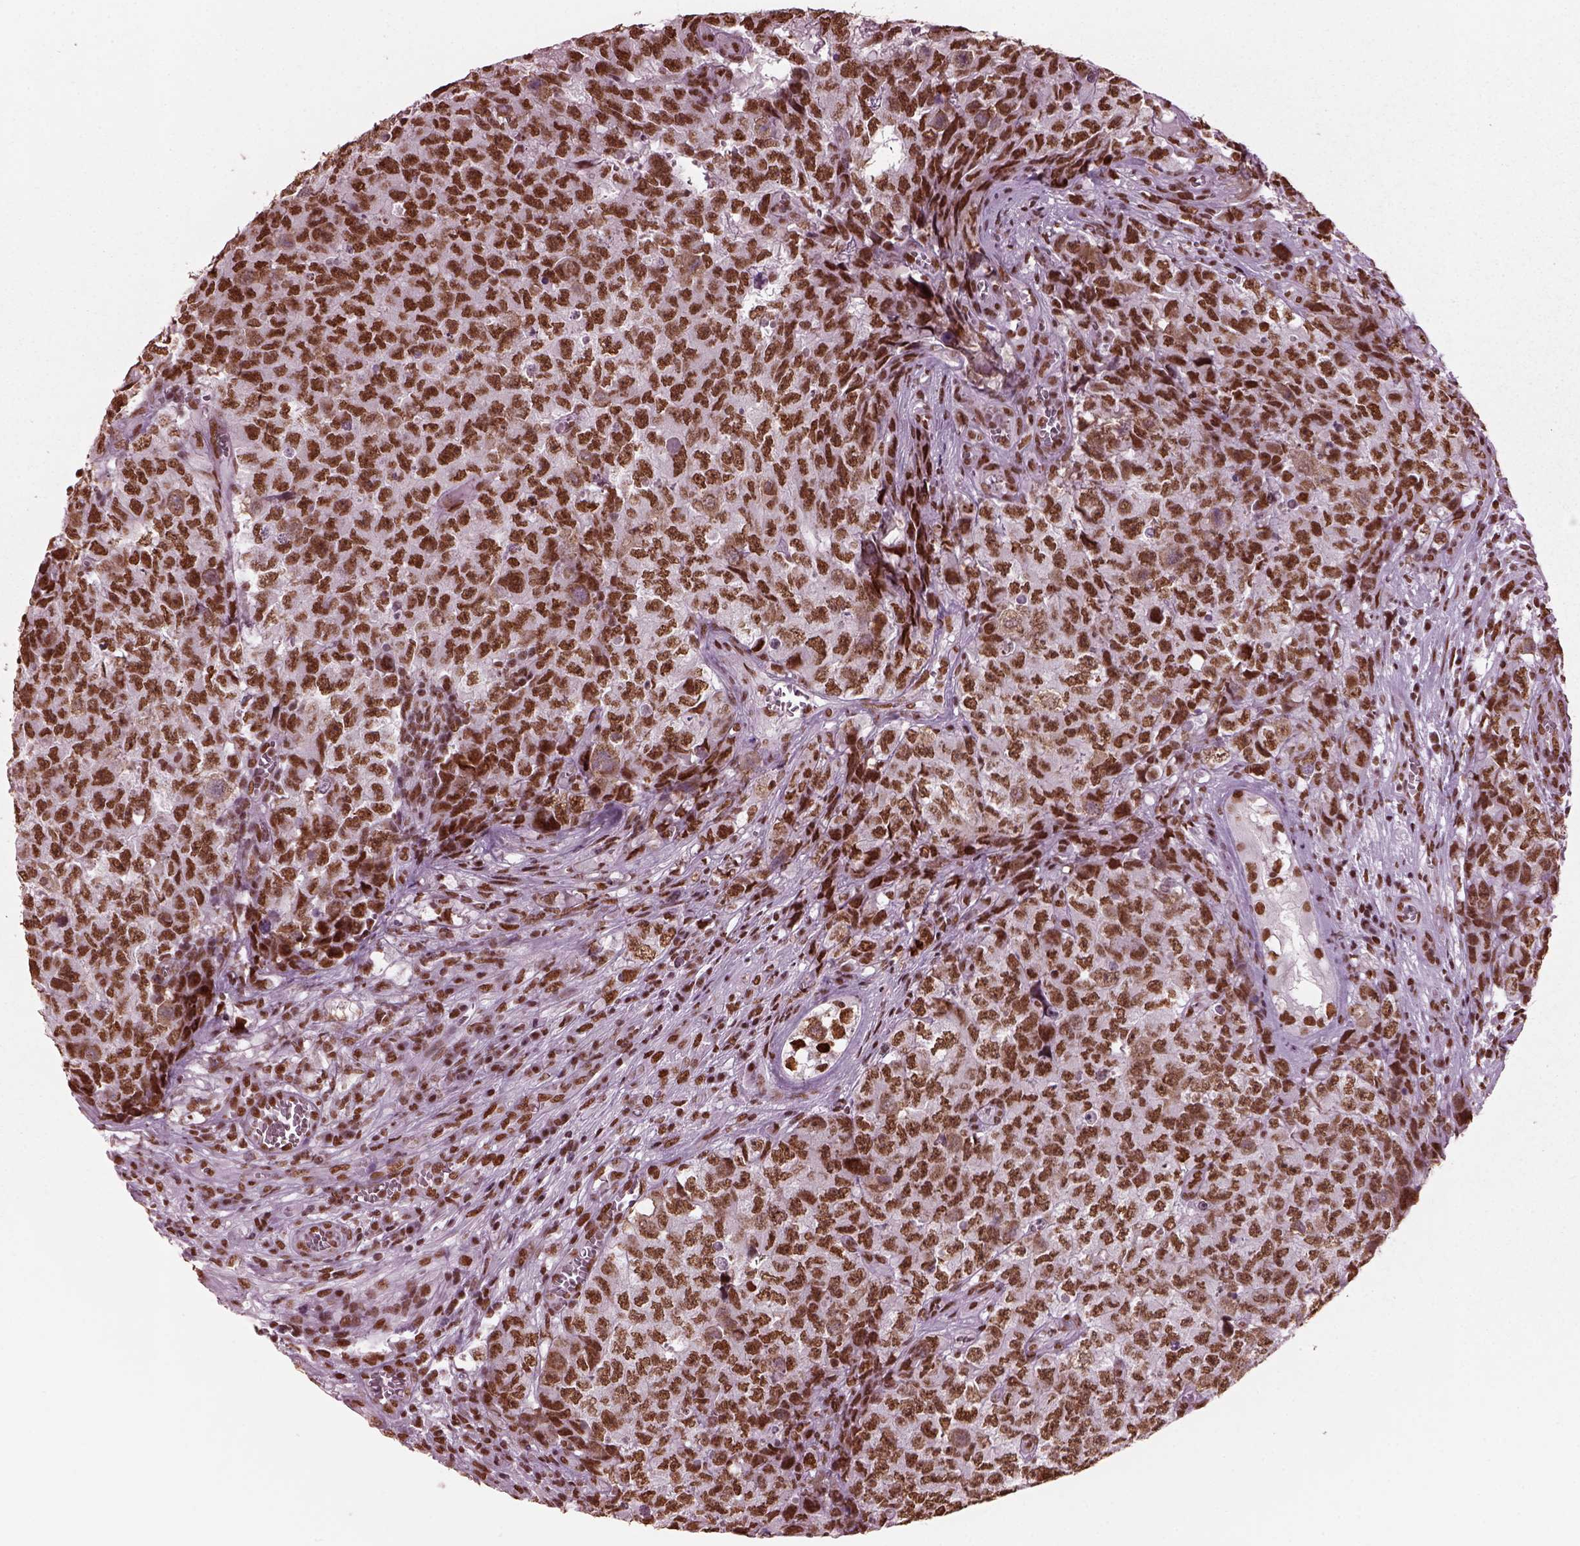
{"staining": {"intensity": "strong", "quantity": ">75%", "location": "nuclear"}, "tissue": "testis cancer", "cell_type": "Tumor cells", "image_type": "cancer", "snomed": [{"axis": "morphology", "description": "Carcinoma, Embryonal, NOS"}, {"axis": "topography", "description": "Testis"}], "caption": "Protein expression analysis of human testis cancer (embryonal carcinoma) reveals strong nuclear staining in approximately >75% of tumor cells. (Stains: DAB in brown, nuclei in blue, Microscopy: brightfield microscopy at high magnification).", "gene": "CBFA2T3", "patient": {"sex": "male", "age": 23}}